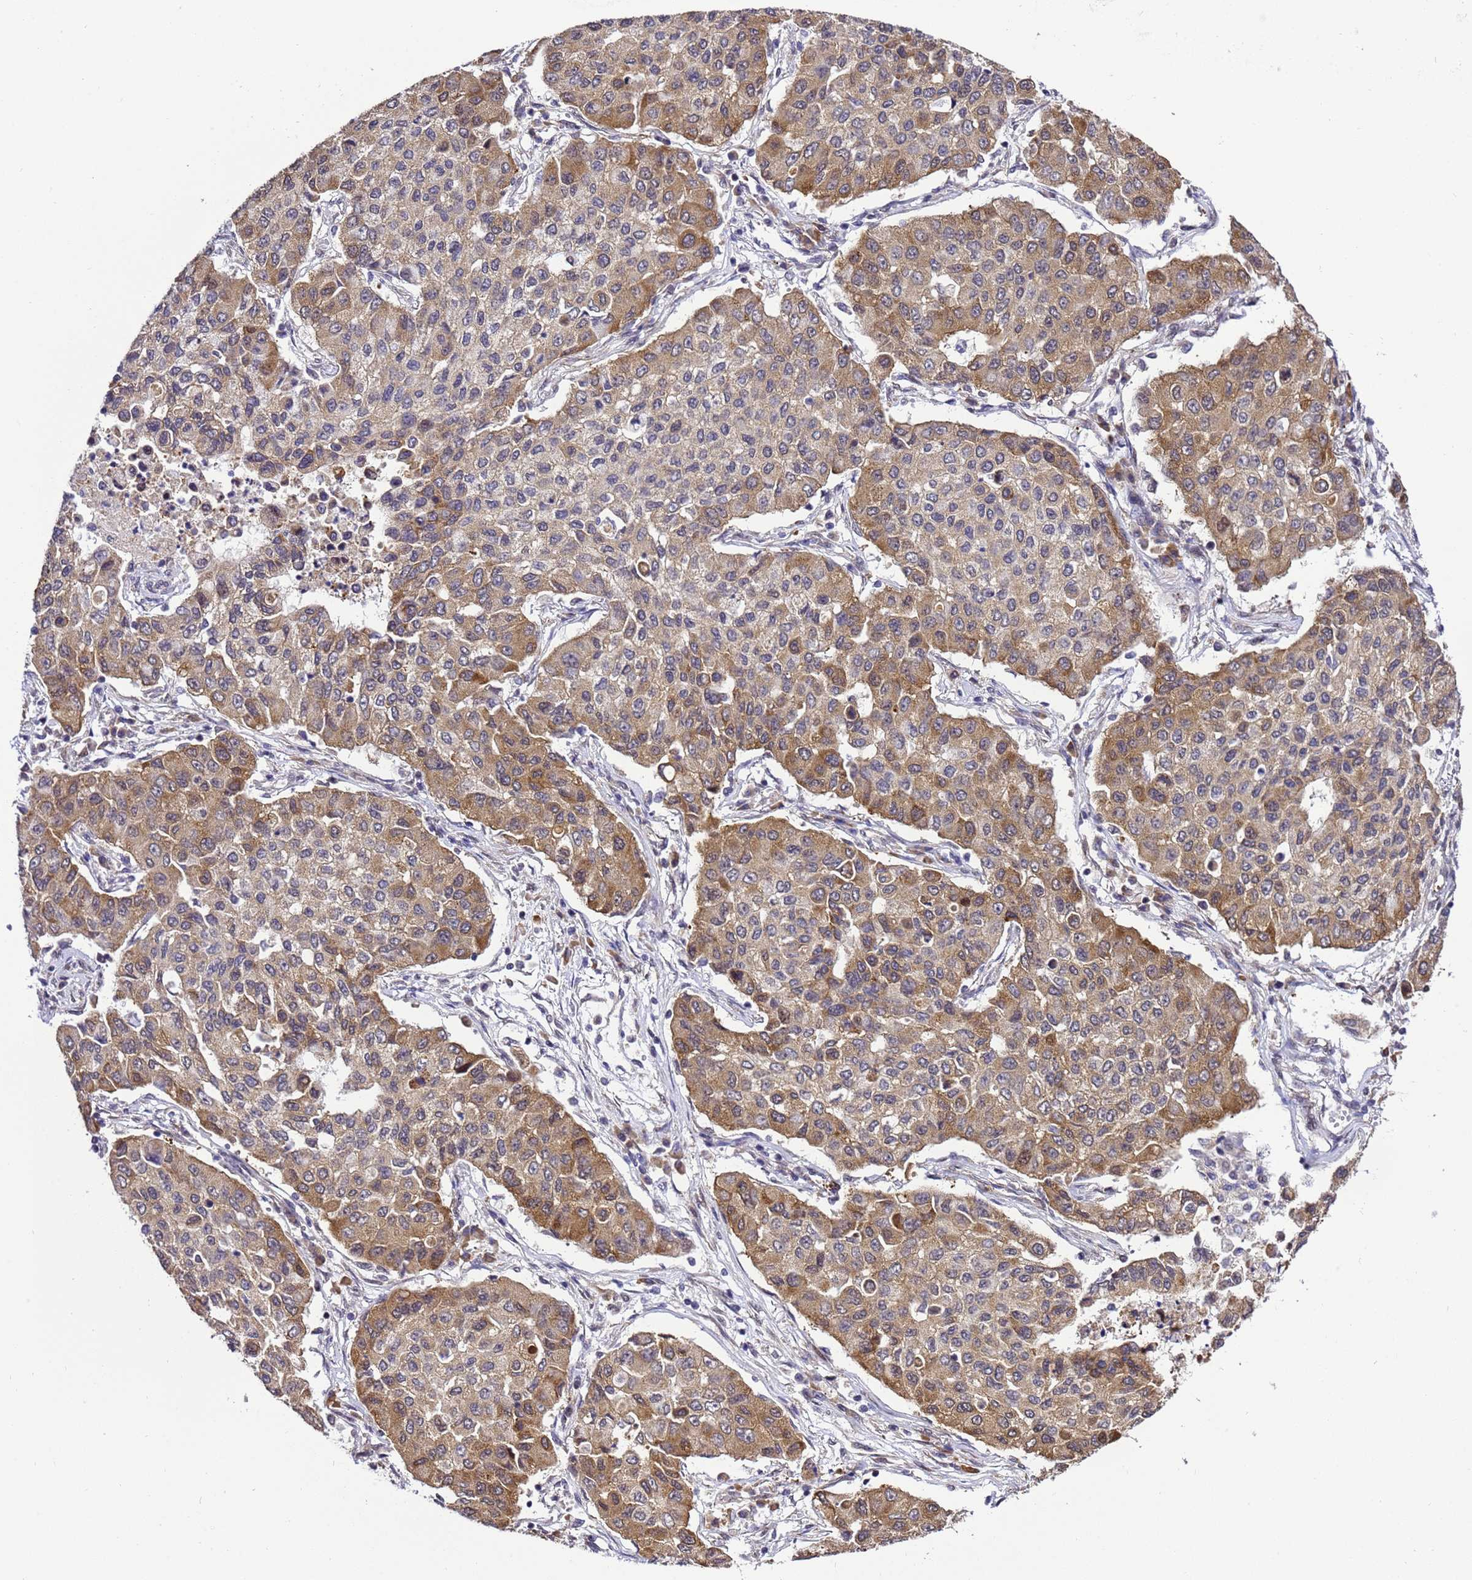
{"staining": {"intensity": "moderate", "quantity": "25%-75%", "location": "cytoplasmic/membranous"}, "tissue": "lung cancer", "cell_type": "Tumor cells", "image_type": "cancer", "snomed": [{"axis": "morphology", "description": "Squamous cell carcinoma, NOS"}, {"axis": "topography", "description": "Lung"}], "caption": "Approximately 25%-75% of tumor cells in lung cancer reveal moderate cytoplasmic/membranous protein expression as visualized by brown immunohistochemical staining.", "gene": "SMN1", "patient": {"sex": "male", "age": 74}}